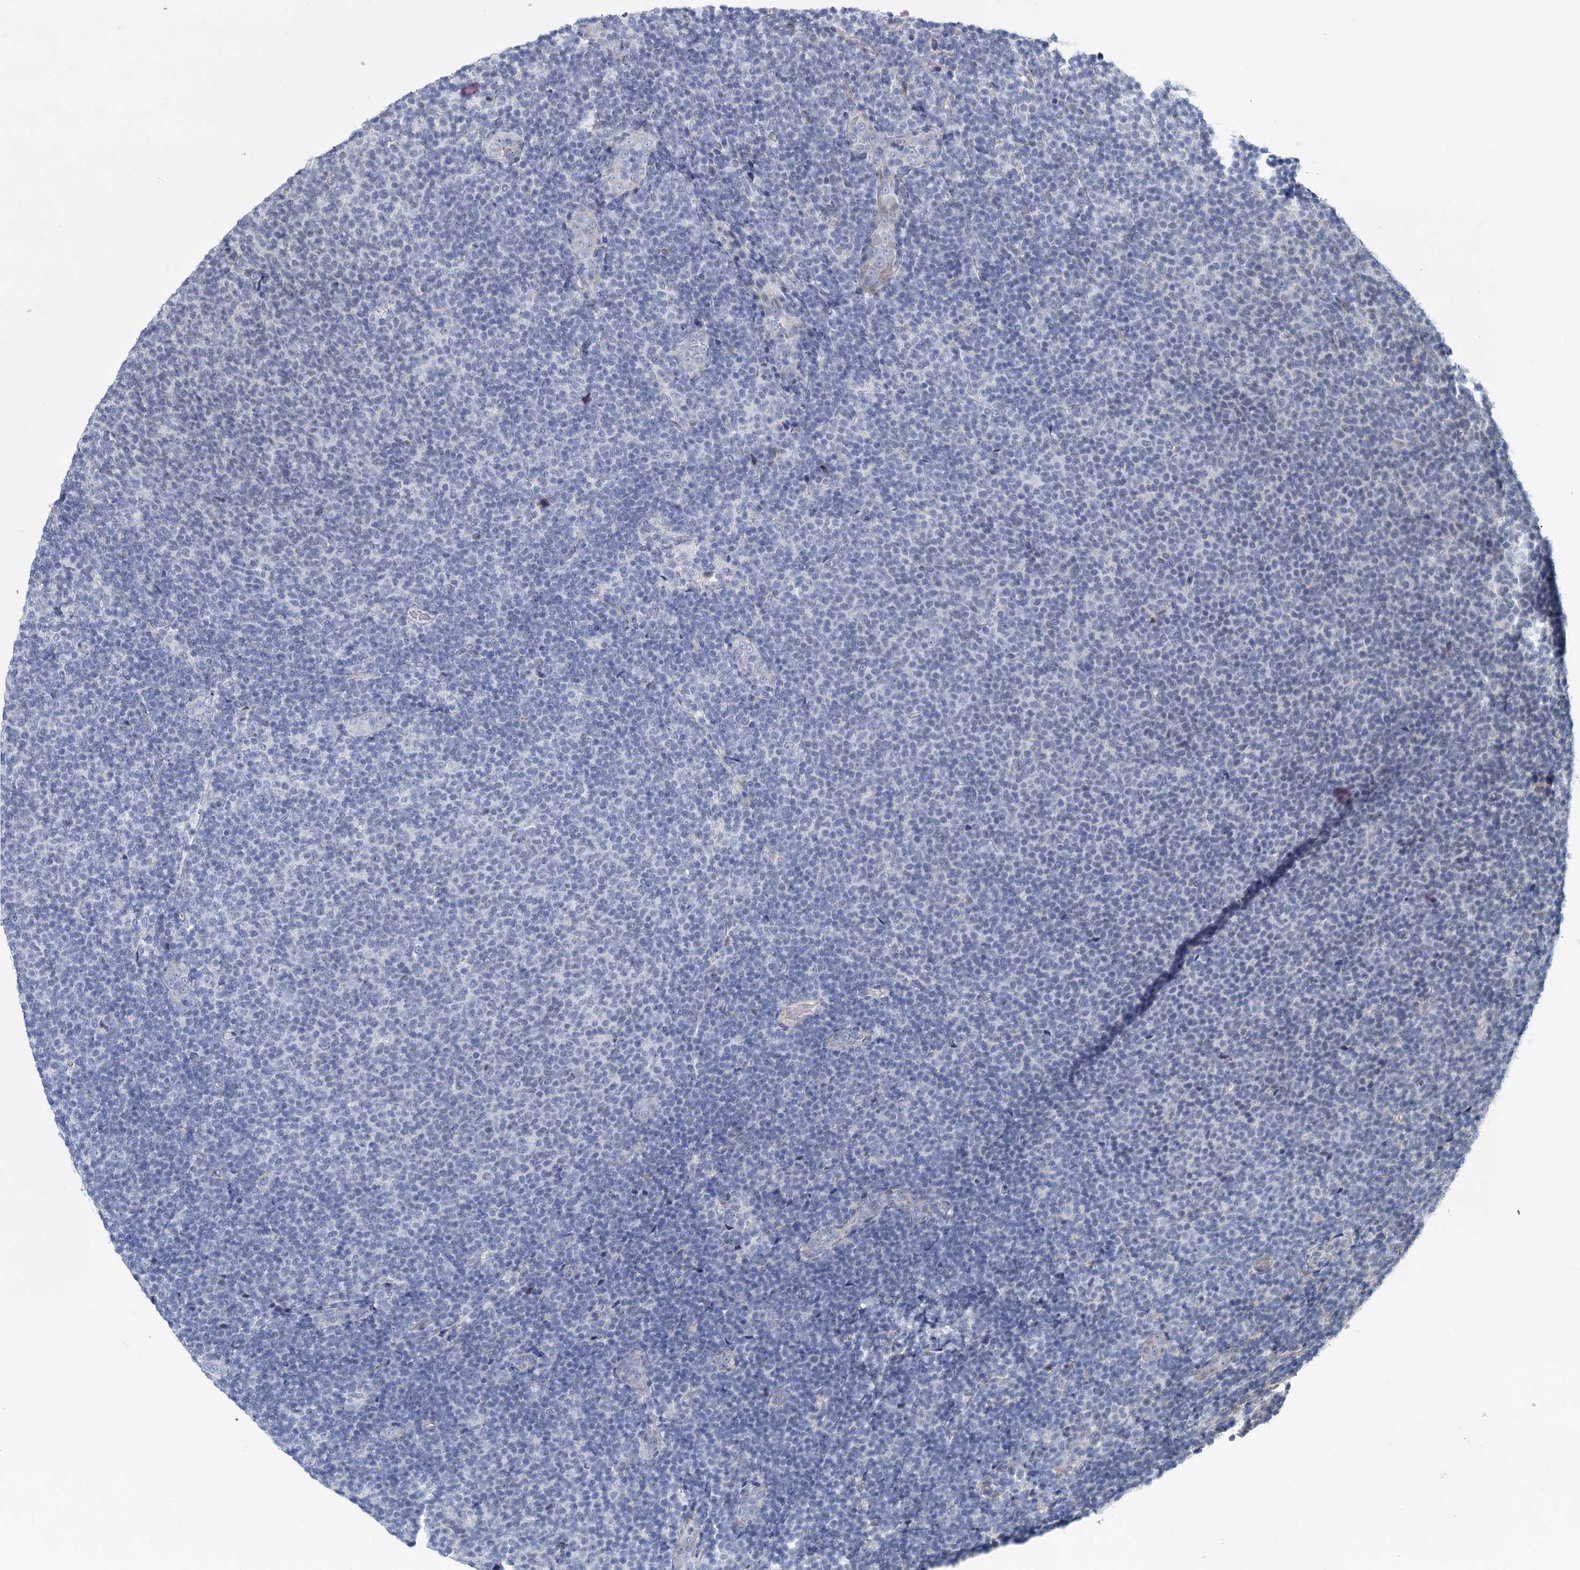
{"staining": {"intensity": "negative", "quantity": "none", "location": "none"}, "tissue": "lymphoma", "cell_type": "Tumor cells", "image_type": "cancer", "snomed": [{"axis": "morphology", "description": "Malignant lymphoma, non-Hodgkin's type, Low grade"}, {"axis": "topography", "description": "Lymph node"}], "caption": "Tumor cells show no significant expression in lymphoma. (Immunohistochemistry (ihc), brightfield microscopy, high magnification).", "gene": "PRSS35", "patient": {"sex": "male", "age": 66}}